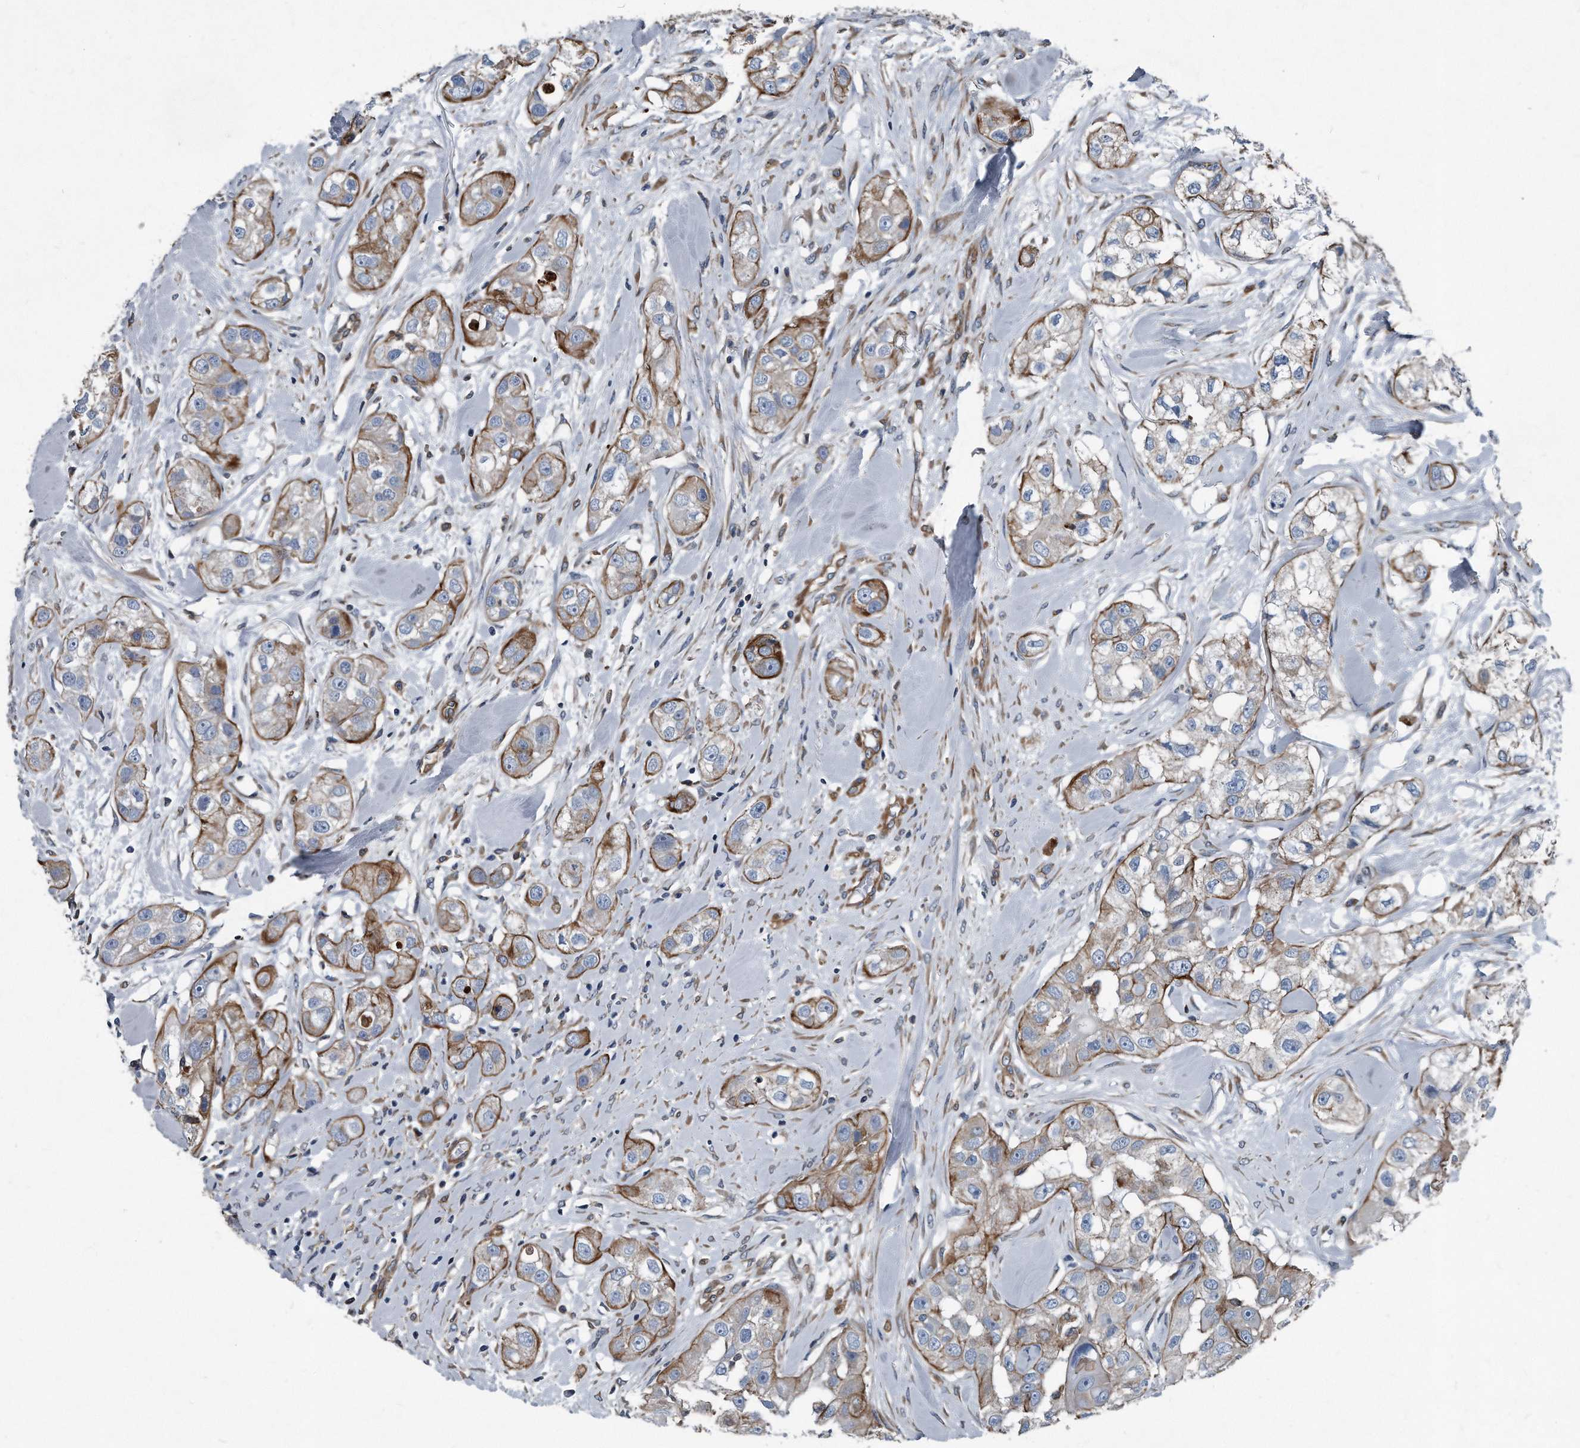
{"staining": {"intensity": "moderate", "quantity": "25%-75%", "location": "cytoplasmic/membranous"}, "tissue": "head and neck cancer", "cell_type": "Tumor cells", "image_type": "cancer", "snomed": [{"axis": "morphology", "description": "Normal tissue, NOS"}, {"axis": "morphology", "description": "Squamous cell carcinoma, NOS"}, {"axis": "topography", "description": "Skeletal muscle"}, {"axis": "topography", "description": "Head-Neck"}], "caption": "The immunohistochemical stain shows moderate cytoplasmic/membranous expression in tumor cells of head and neck squamous cell carcinoma tissue.", "gene": "PLEC", "patient": {"sex": "male", "age": 51}}